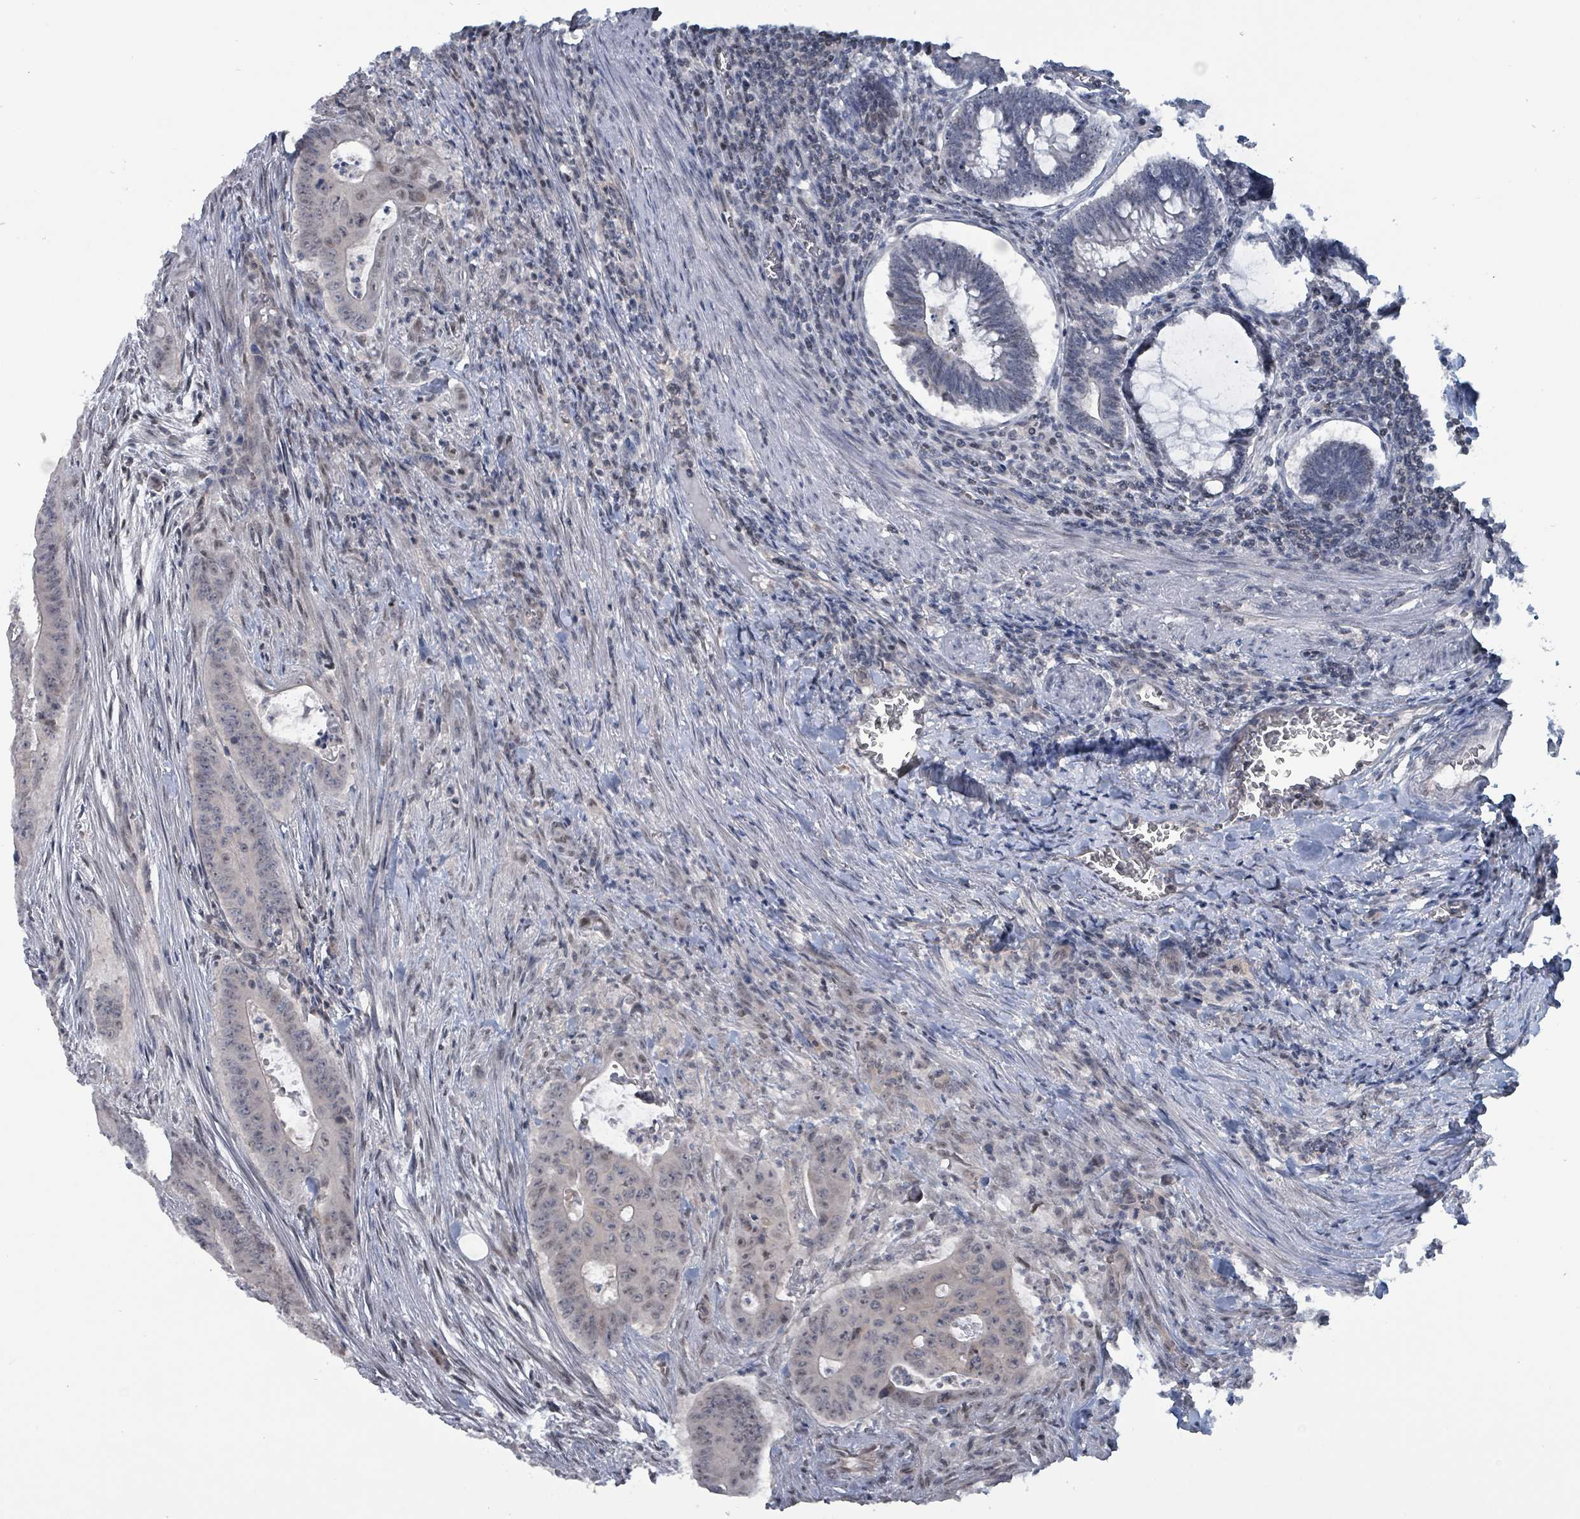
{"staining": {"intensity": "weak", "quantity": "<25%", "location": "nuclear"}, "tissue": "colorectal cancer", "cell_type": "Tumor cells", "image_type": "cancer", "snomed": [{"axis": "morphology", "description": "Adenocarcinoma, NOS"}, {"axis": "topography", "description": "Rectum"}], "caption": "Immunohistochemical staining of colorectal adenocarcinoma demonstrates no significant staining in tumor cells.", "gene": "BIVM", "patient": {"sex": "female", "age": 75}}